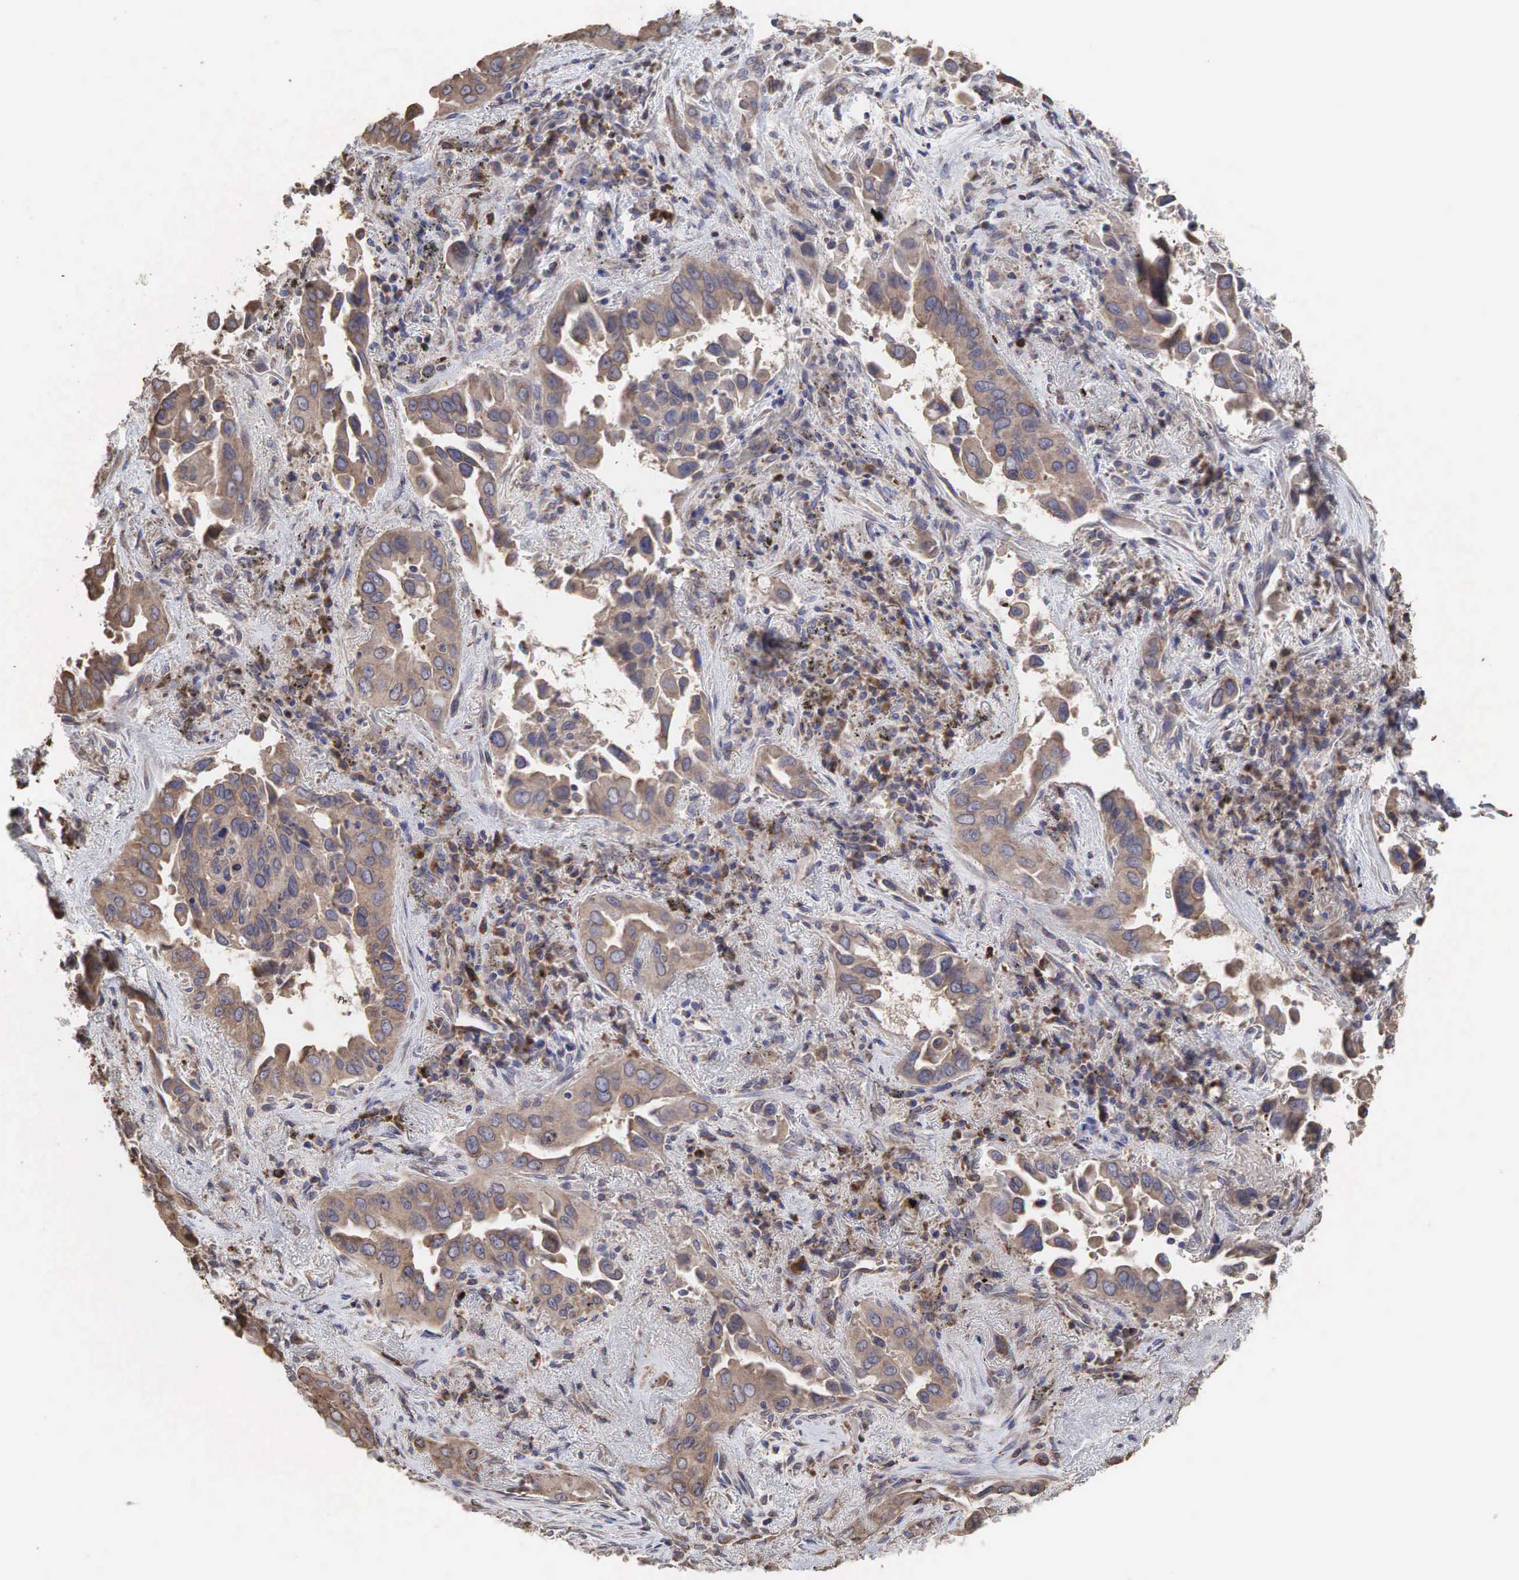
{"staining": {"intensity": "weak", "quantity": ">75%", "location": "cytoplasmic/membranous"}, "tissue": "lung cancer", "cell_type": "Tumor cells", "image_type": "cancer", "snomed": [{"axis": "morphology", "description": "Adenocarcinoma, NOS"}, {"axis": "topography", "description": "Lung"}], "caption": "Immunohistochemical staining of lung cancer shows low levels of weak cytoplasmic/membranous expression in about >75% of tumor cells. Ihc stains the protein of interest in brown and the nuclei are stained blue.", "gene": "PABPC5", "patient": {"sex": "male", "age": 68}}